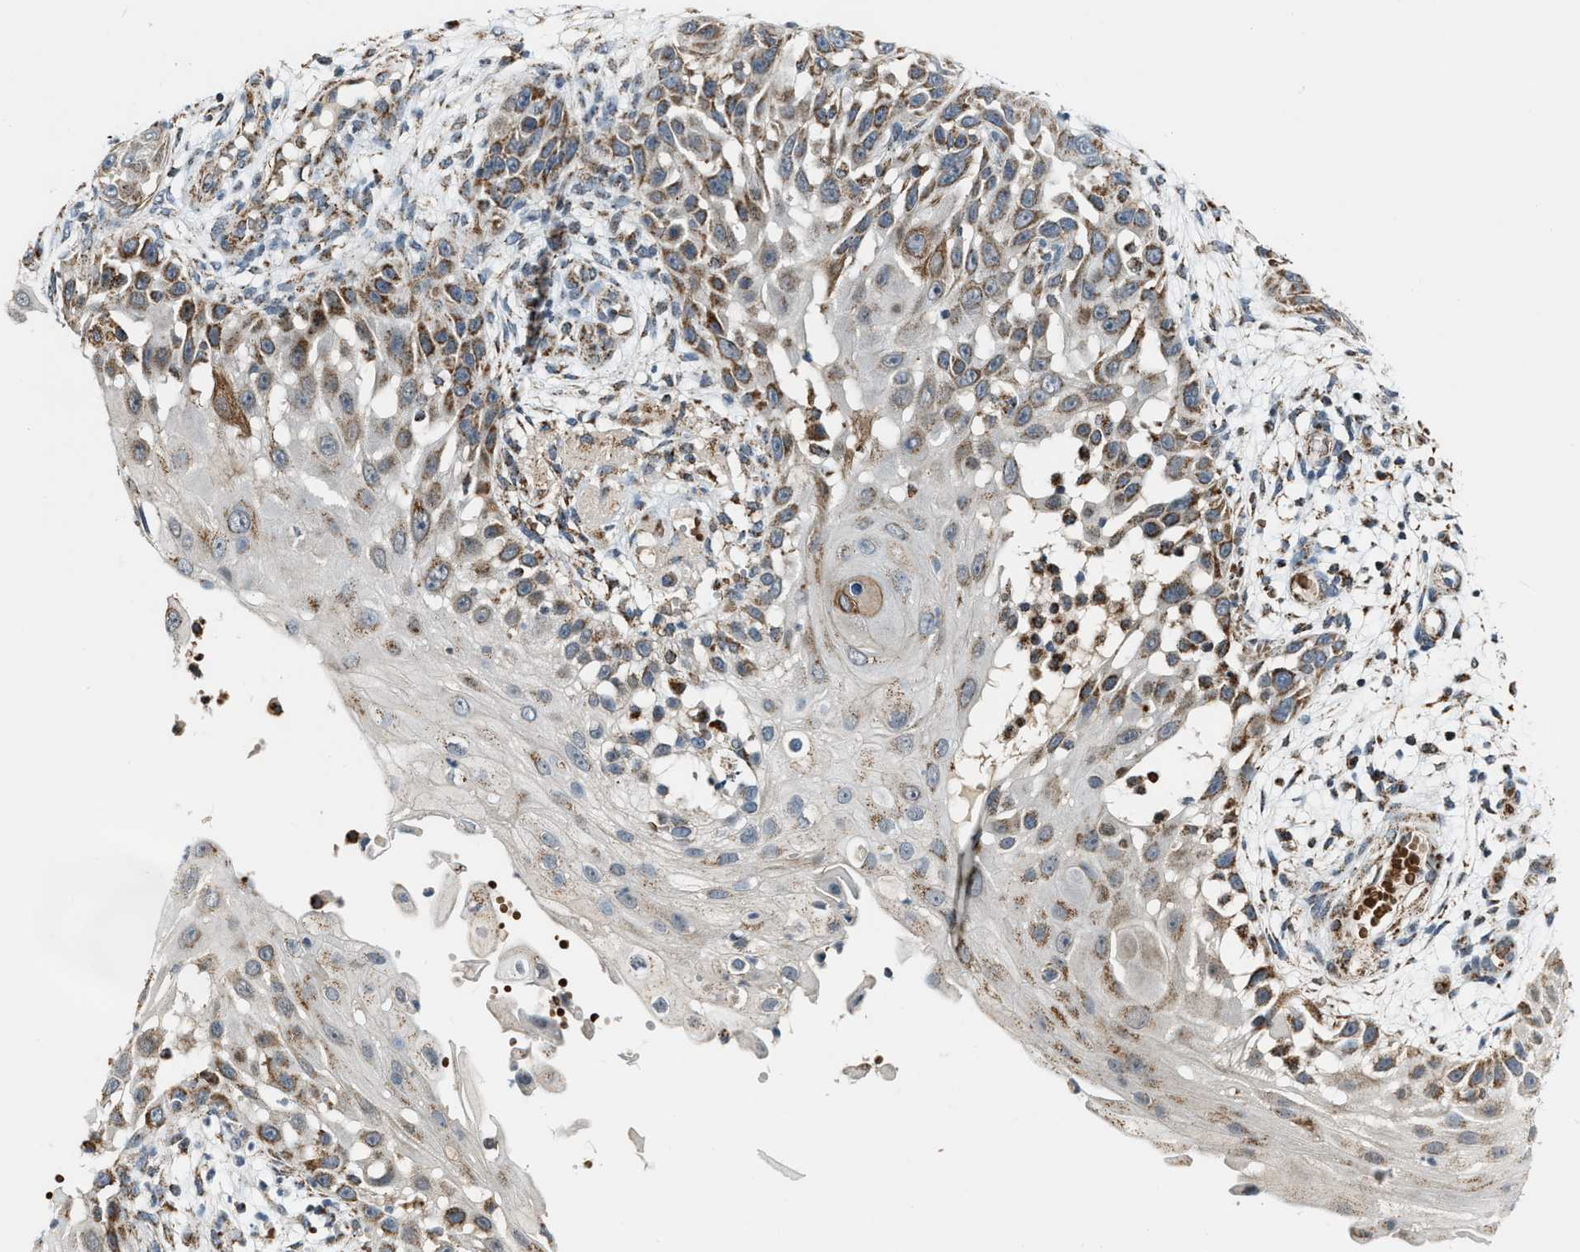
{"staining": {"intensity": "moderate", "quantity": "<25%", "location": "cytoplasmic/membranous"}, "tissue": "skin cancer", "cell_type": "Tumor cells", "image_type": "cancer", "snomed": [{"axis": "morphology", "description": "Squamous cell carcinoma, NOS"}, {"axis": "topography", "description": "Skin"}], "caption": "This image demonstrates skin cancer stained with immunohistochemistry (IHC) to label a protein in brown. The cytoplasmic/membranous of tumor cells show moderate positivity for the protein. Nuclei are counter-stained blue.", "gene": "CHN2", "patient": {"sex": "female", "age": 44}}